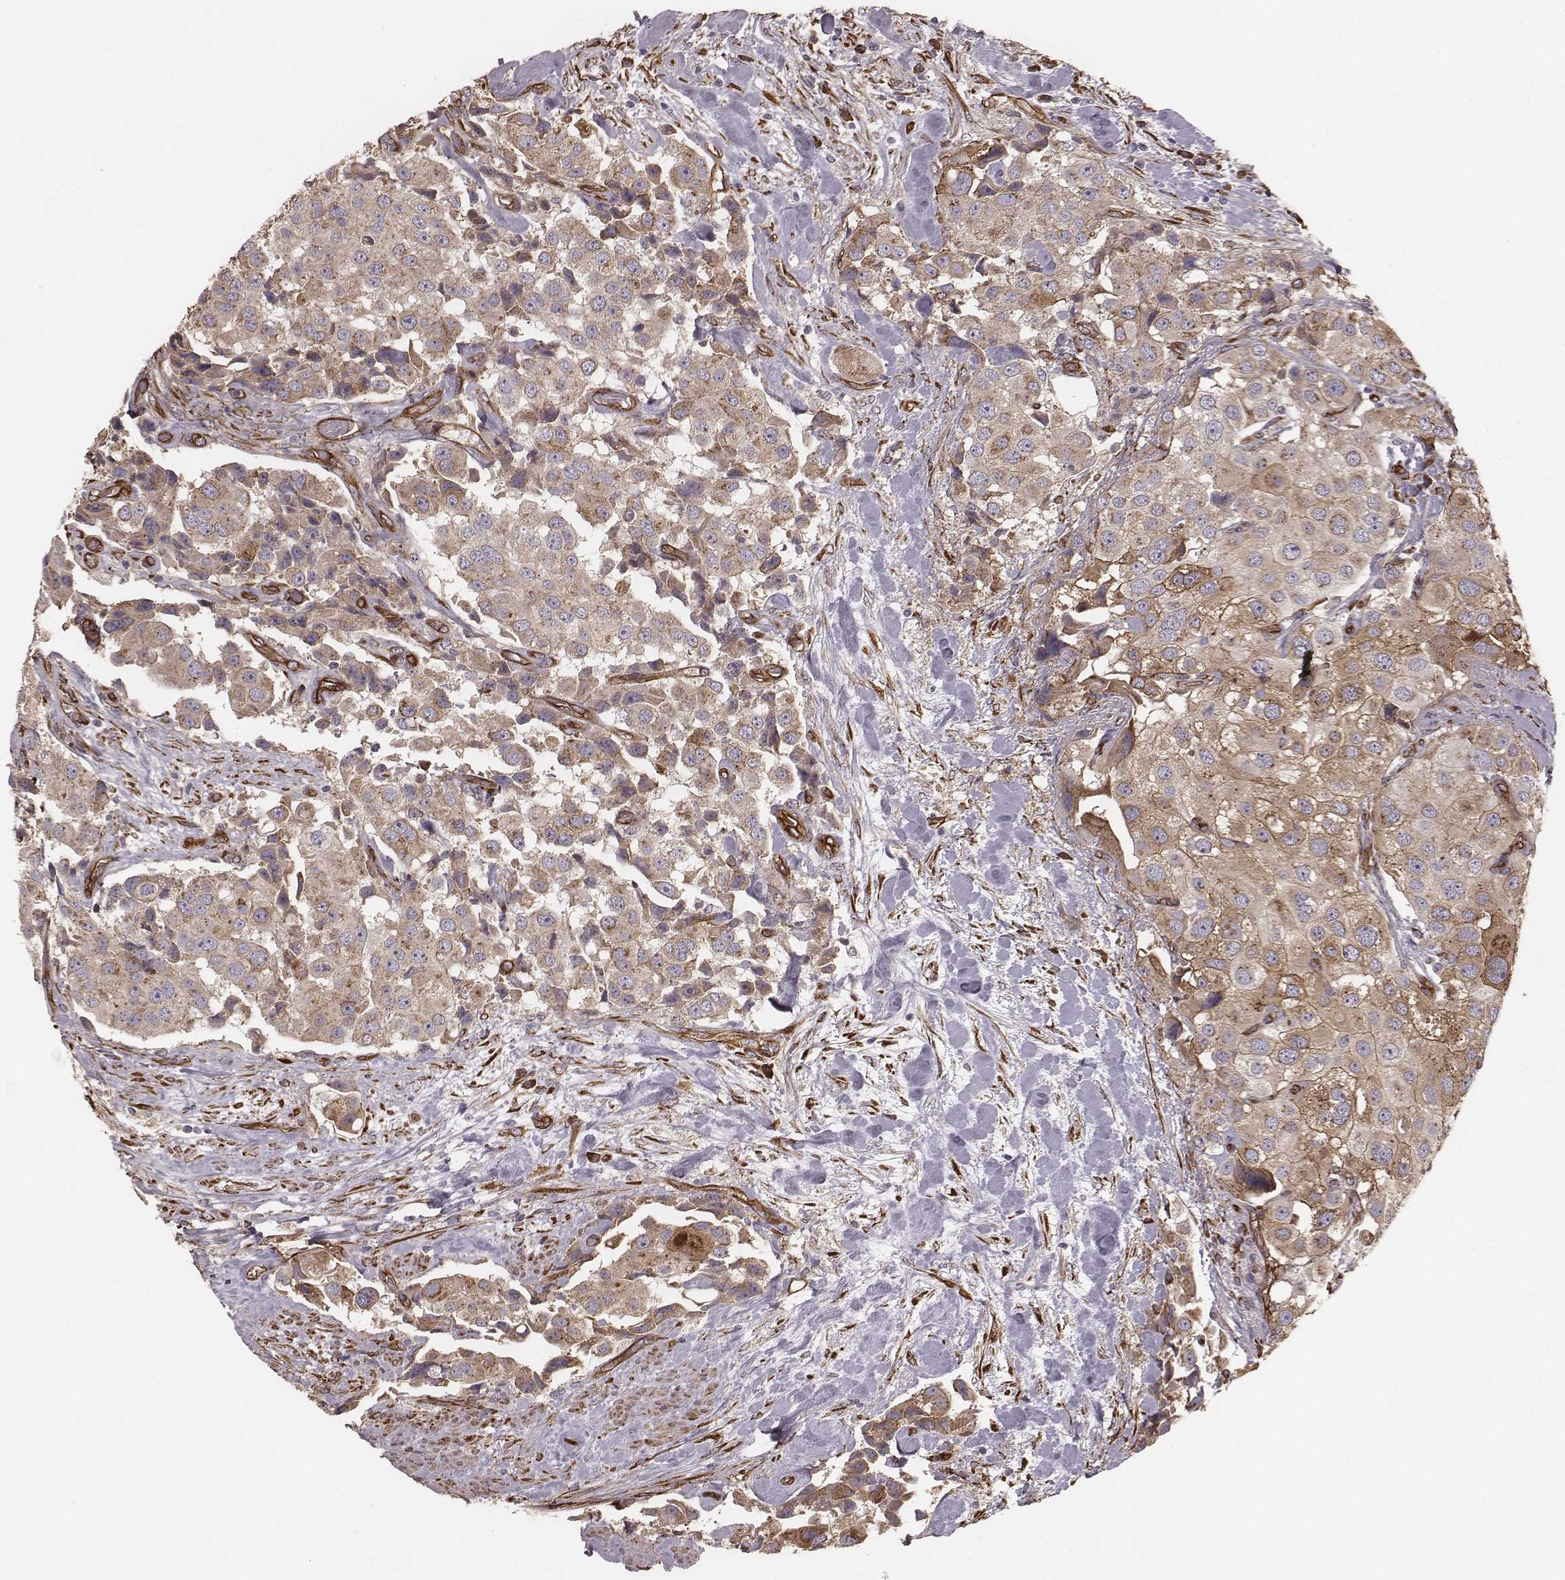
{"staining": {"intensity": "moderate", "quantity": ">75%", "location": "cytoplasmic/membranous"}, "tissue": "urothelial cancer", "cell_type": "Tumor cells", "image_type": "cancer", "snomed": [{"axis": "morphology", "description": "Urothelial carcinoma, High grade"}, {"axis": "topography", "description": "Urinary bladder"}], "caption": "Immunohistochemistry (IHC) (DAB) staining of human urothelial cancer exhibits moderate cytoplasmic/membranous protein expression in about >75% of tumor cells. (Stains: DAB in brown, nuclei in blue, Microscopy: brightfield microscopy at high magnification).", "gene": "PALMD", "patient": {"sex": "female", "age": 64}}